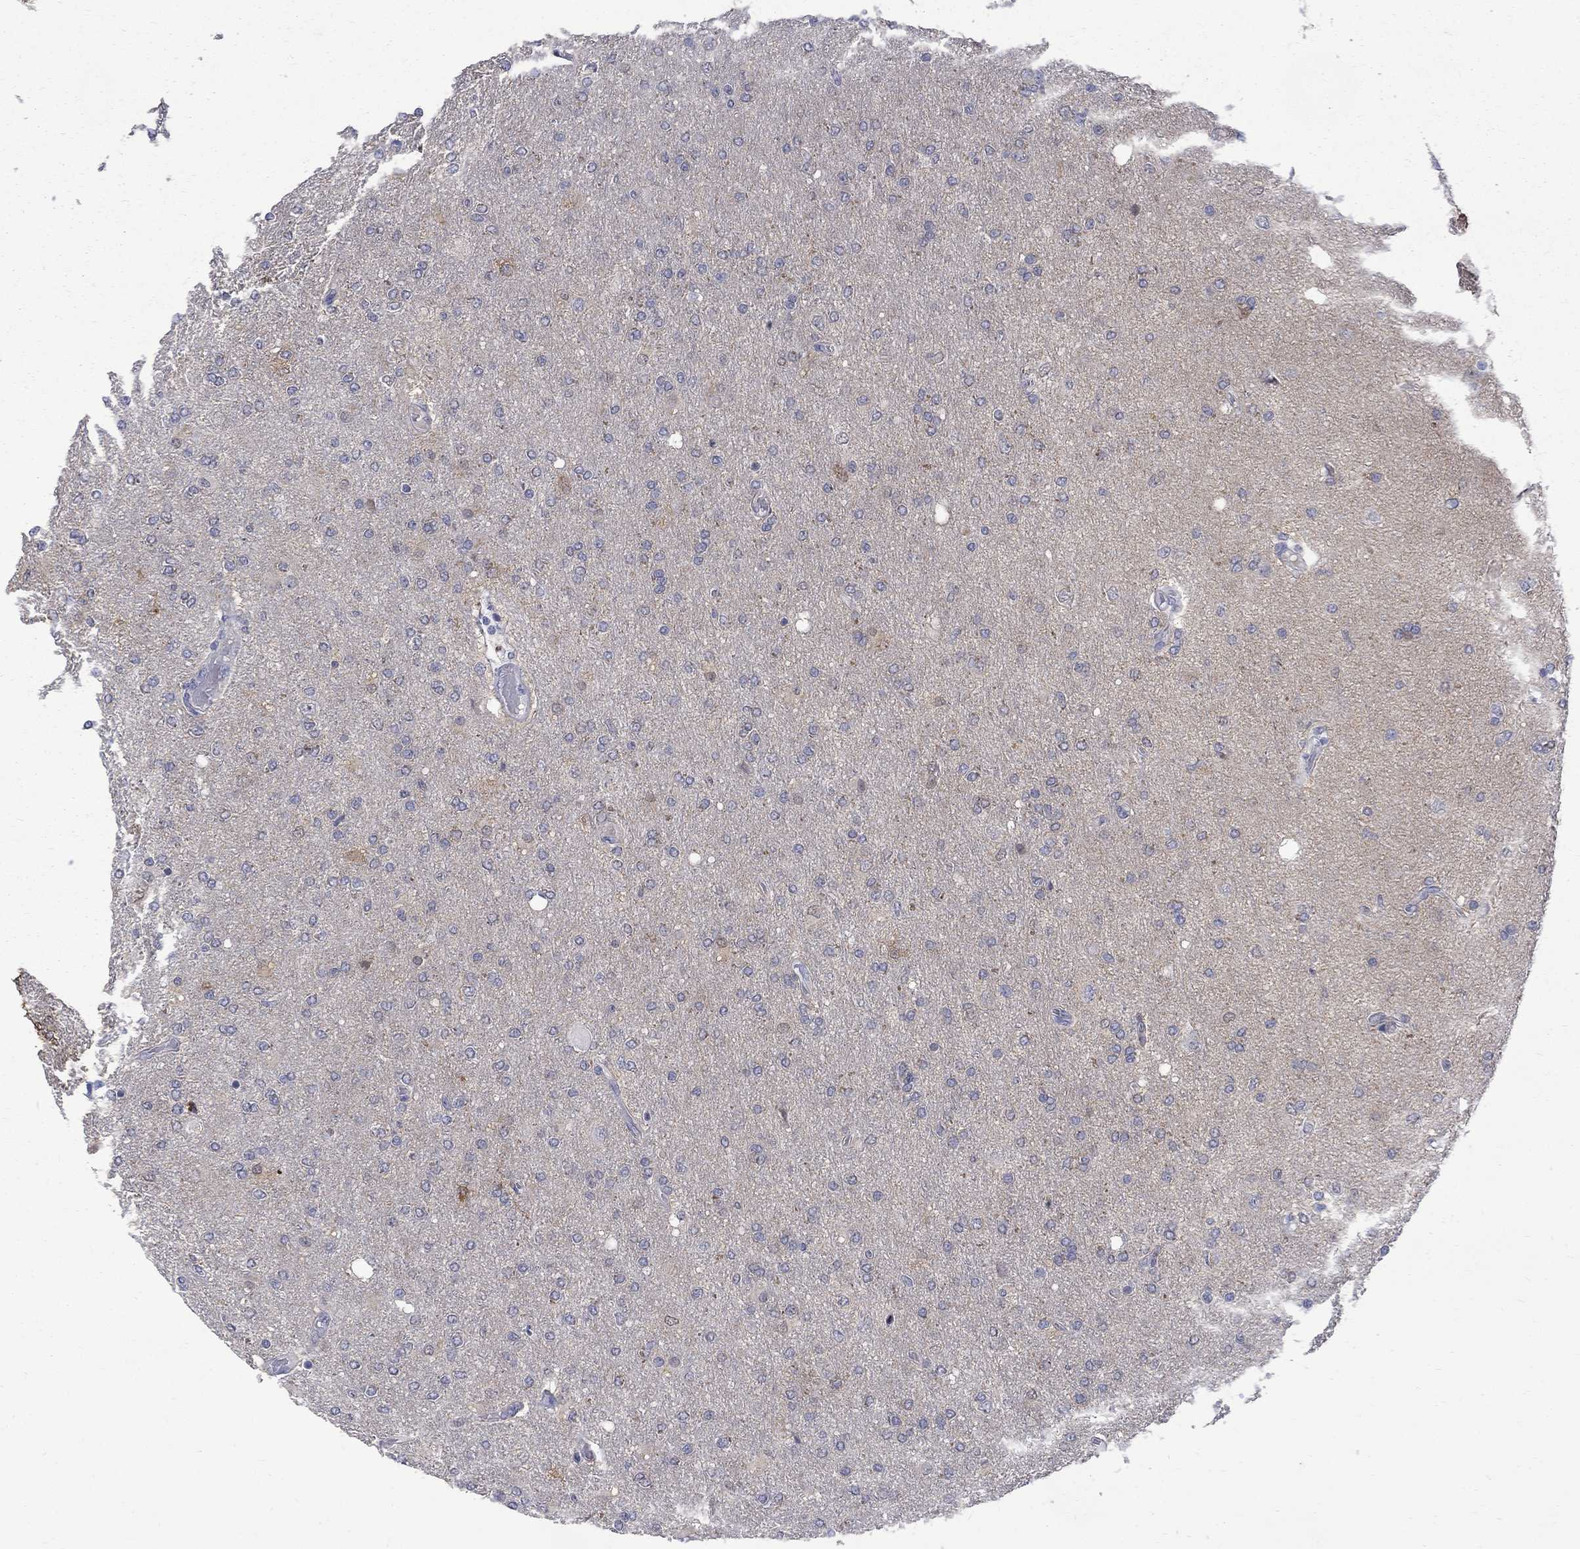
{"staining": {"intensity": "negative", "quantity": "none", "location": "none"}, "tissue": "glioma", "cell_type": "Tumor cells", "image_type": "cancer", "snomed": [{"axis": "morphology", "description": "Glioma, malignant, High grade"}, {"axis": "topography", "description": "Cerebral cortex"}], "caption": "DAB immunohistochemical staining of human malignant glioma (high-grade) demonstrates no significant positivity in tumor cells. The staining was performed using DAB (3,3'-diaminobenzidine) to visualize the protein expression in brown, while the nuclei were stained in blue with hematoxylin (Magnification: 20x).", "gene": "CTNND2", "patient": {"sex": "male", "age": 70}}